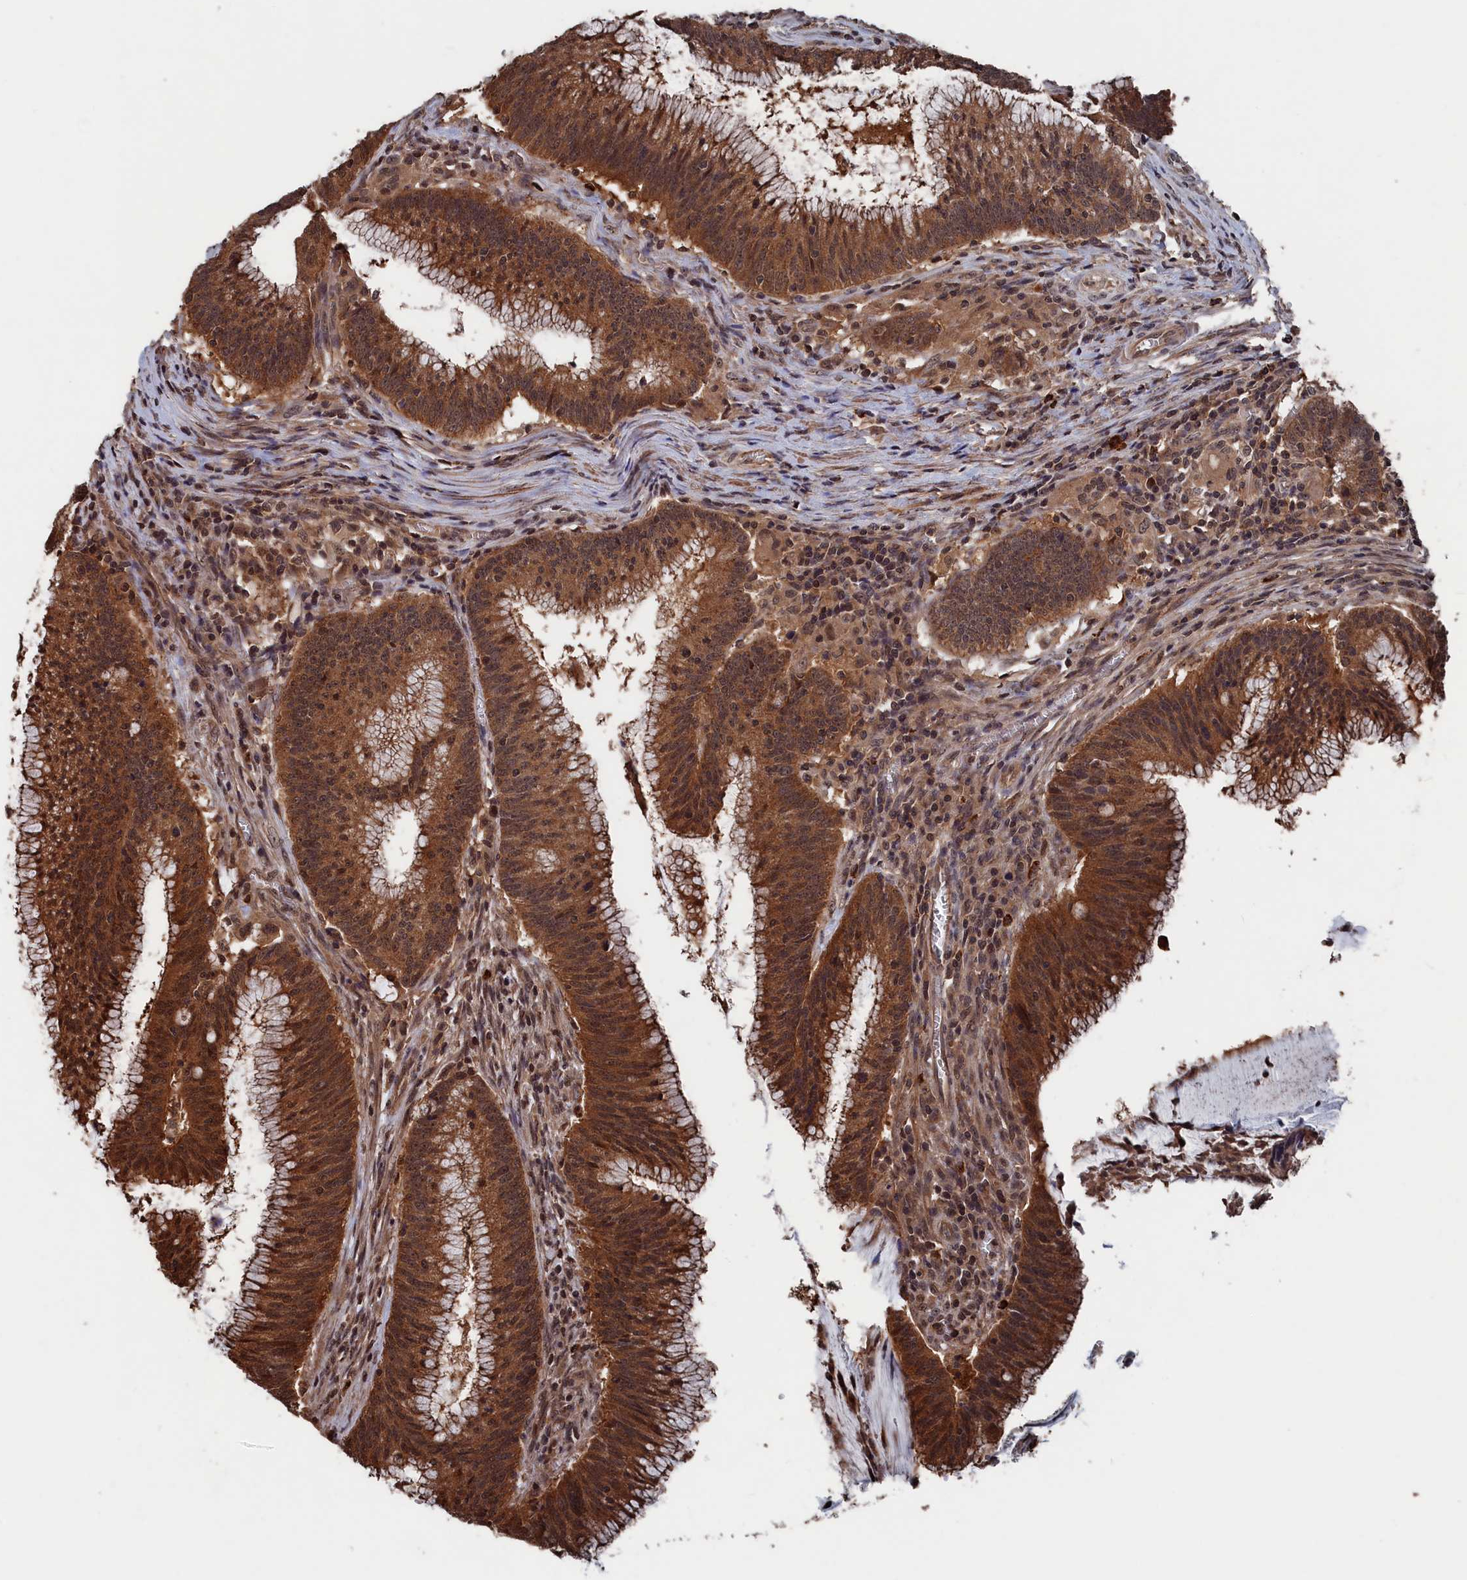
{"staining": {"intensity": "strong", "quantity": ">75%", "location": "cytoplasmic/membranous,nuclear"}, "tissue": "colorectal cancer", "cell_type": "Tumor cells", "image_type": "cancer", "snomed": [{"axis": "morphology", "description": "Adenocarcinoma, NOS"}, {"axis": "topography", "description": "Rectum"}], "caption": "Strong cytoplasmic/membranous and nuclear positivity for a protein is identified in about >75% of tumor cells of colorectal adenocarcinoma using immunohistochemistry.", "gene": "PDE12", "patient": {"sex": "female", "age": 77}}